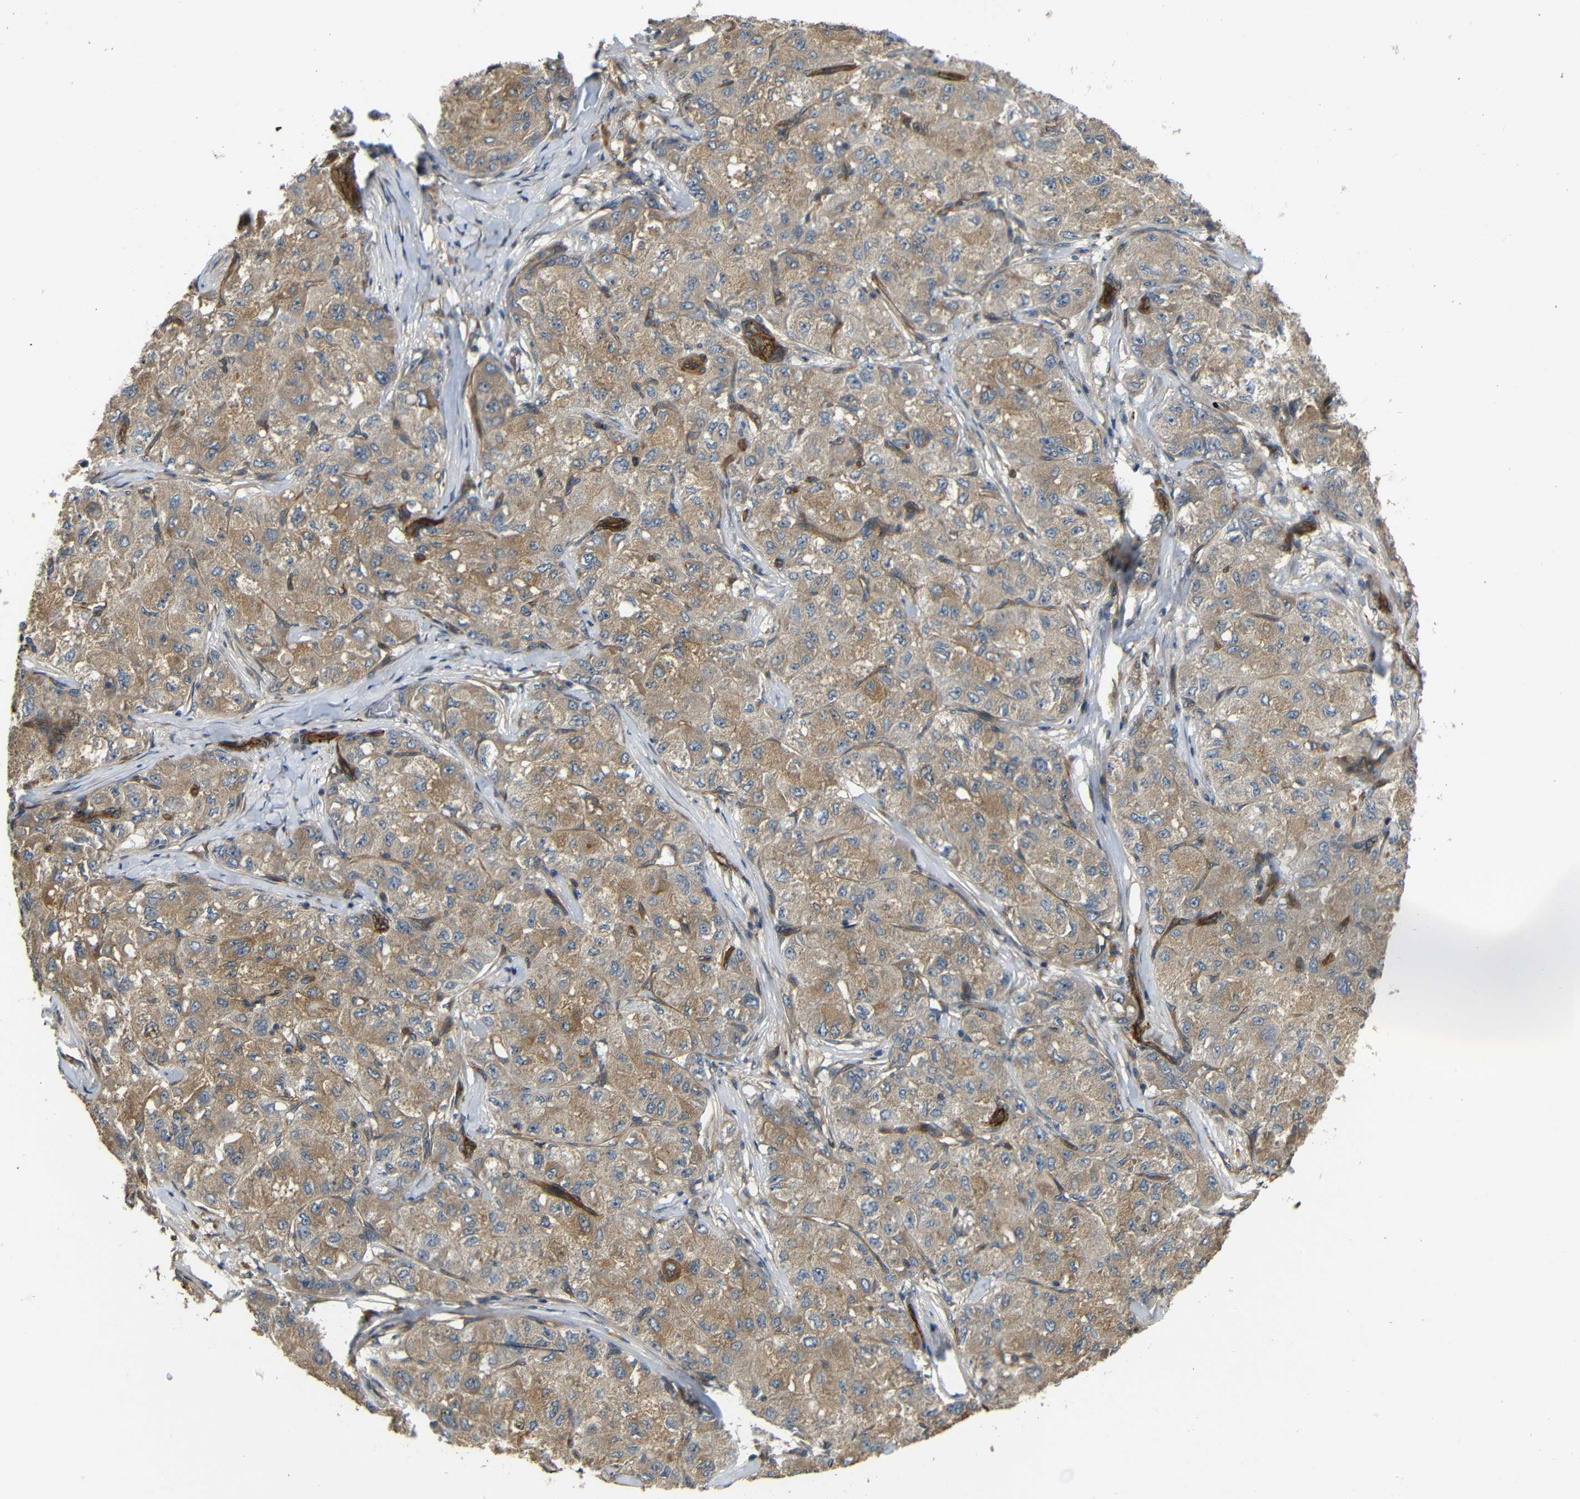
{"staining": {"intensity": "moderate", "quantity": ">75%", "location": "cytoplasmic/membranous"}, "tissue": "liver cancer", "cell_type": "Tumor cells", "image_type": "cancer", "snomed": [{"axis": "morphology", "description": "Carcinoma, Hepatocellular, NOS"}, {"axis": "topography", "description": "Liver"}], "caption": "Immunohistochemical staining of hepatocellular carcinoma (liver) exhibits moderate cytoplasmic/membranous protein positivity in about >75% of tumor cells. (IHC, brightfield microscopy, high magnification).", "gene": "RELL1", "patient": {"sex": "male", "age": 80}}